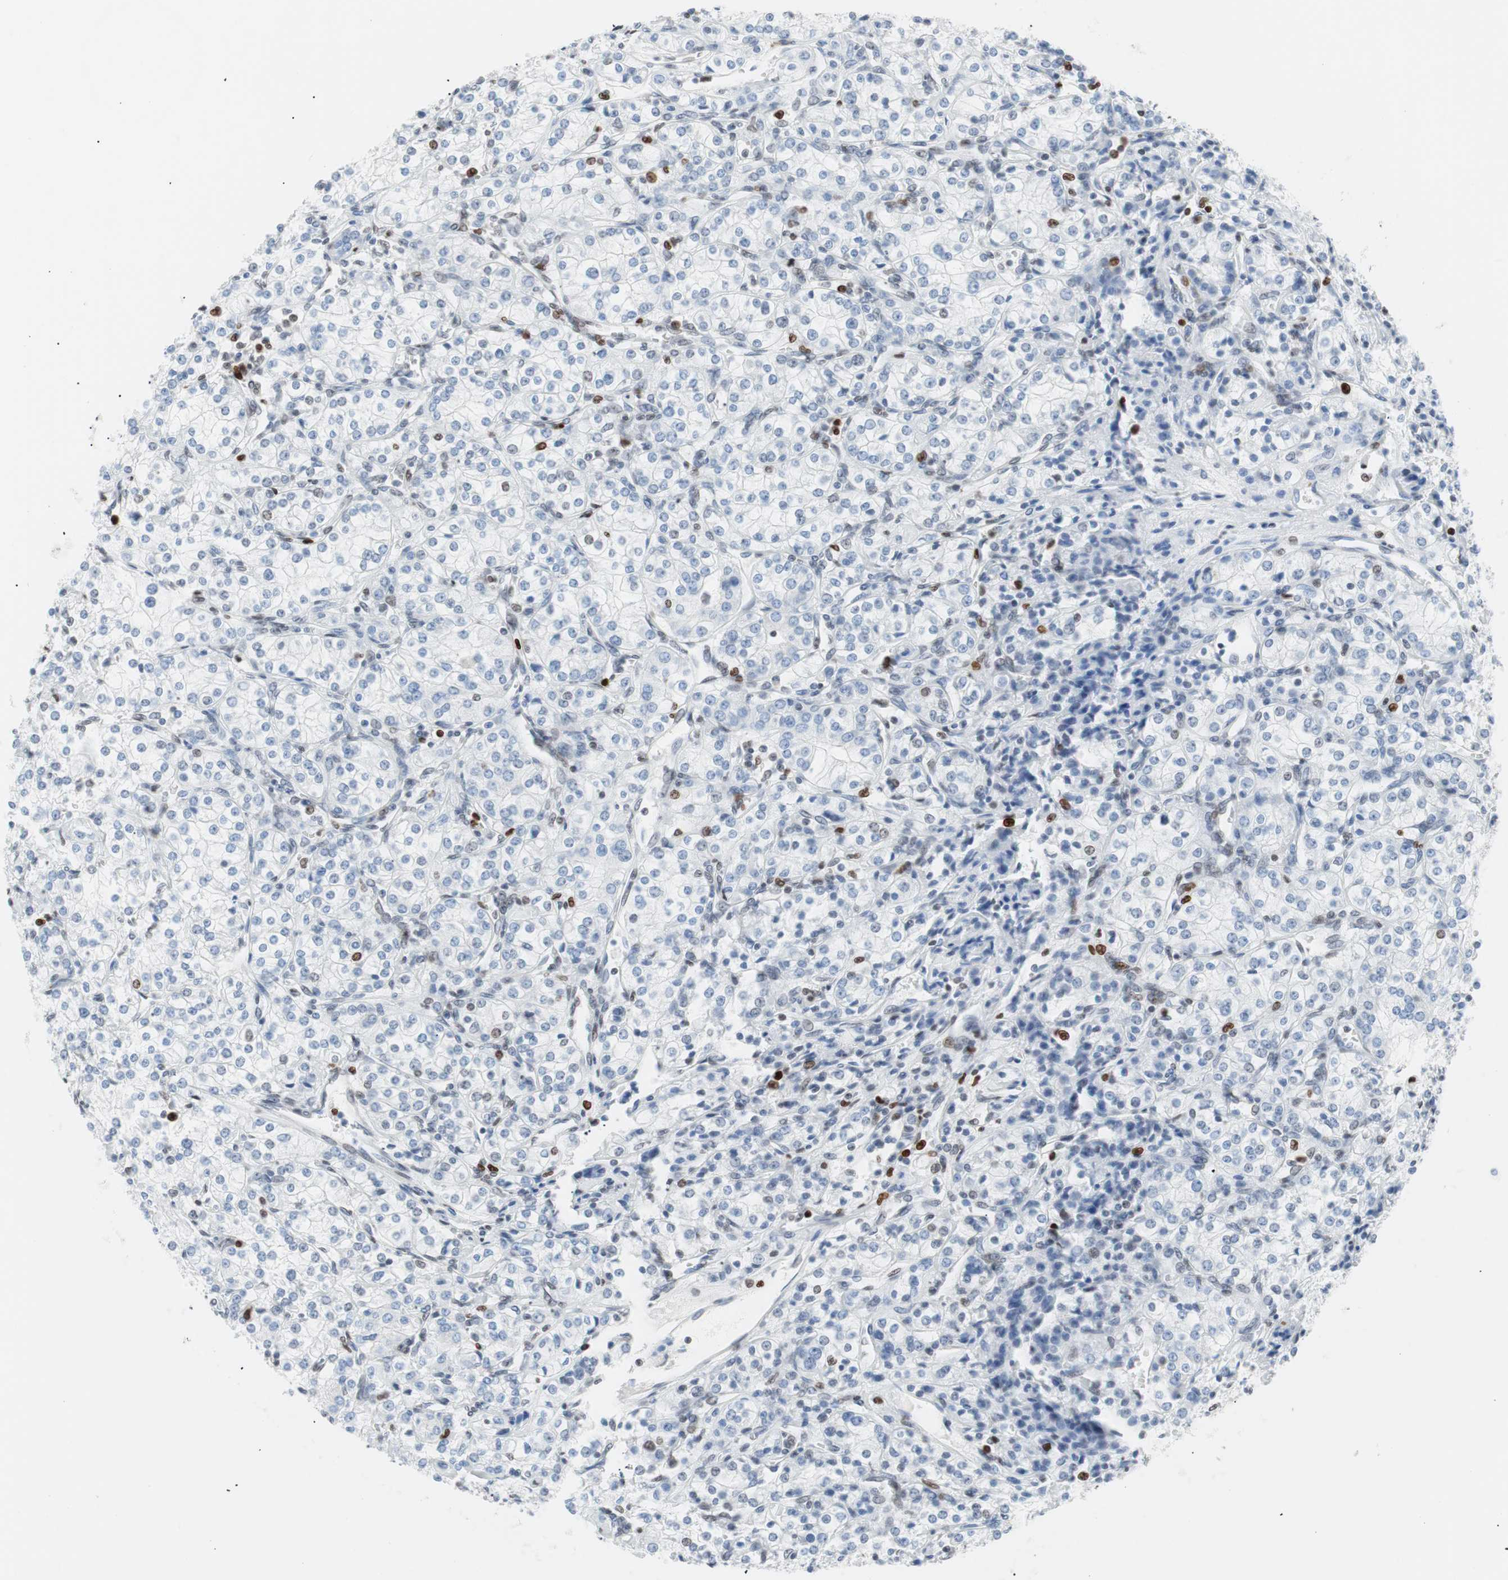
{"staining": {"intensity": "moderate", "quantity": "<25%", "location": "nuclear"}, "tissue": "renal cancer", "cell_type": "Tumor cells", "image_type": "cancer", "snomed": [{"axis": "morphology", "description": "Adenocarcinoma, NOS"}, {"axis": "topography", "description": "Kidney"}], "caption": "Moderate nuclear staining for a protein is identified in about <25% of tumor cells of renal adenocarcinoma using immunohistochemistry (IHC).", "gene": "CEBPB", "patient": {"sex": "male", "age": 77}}